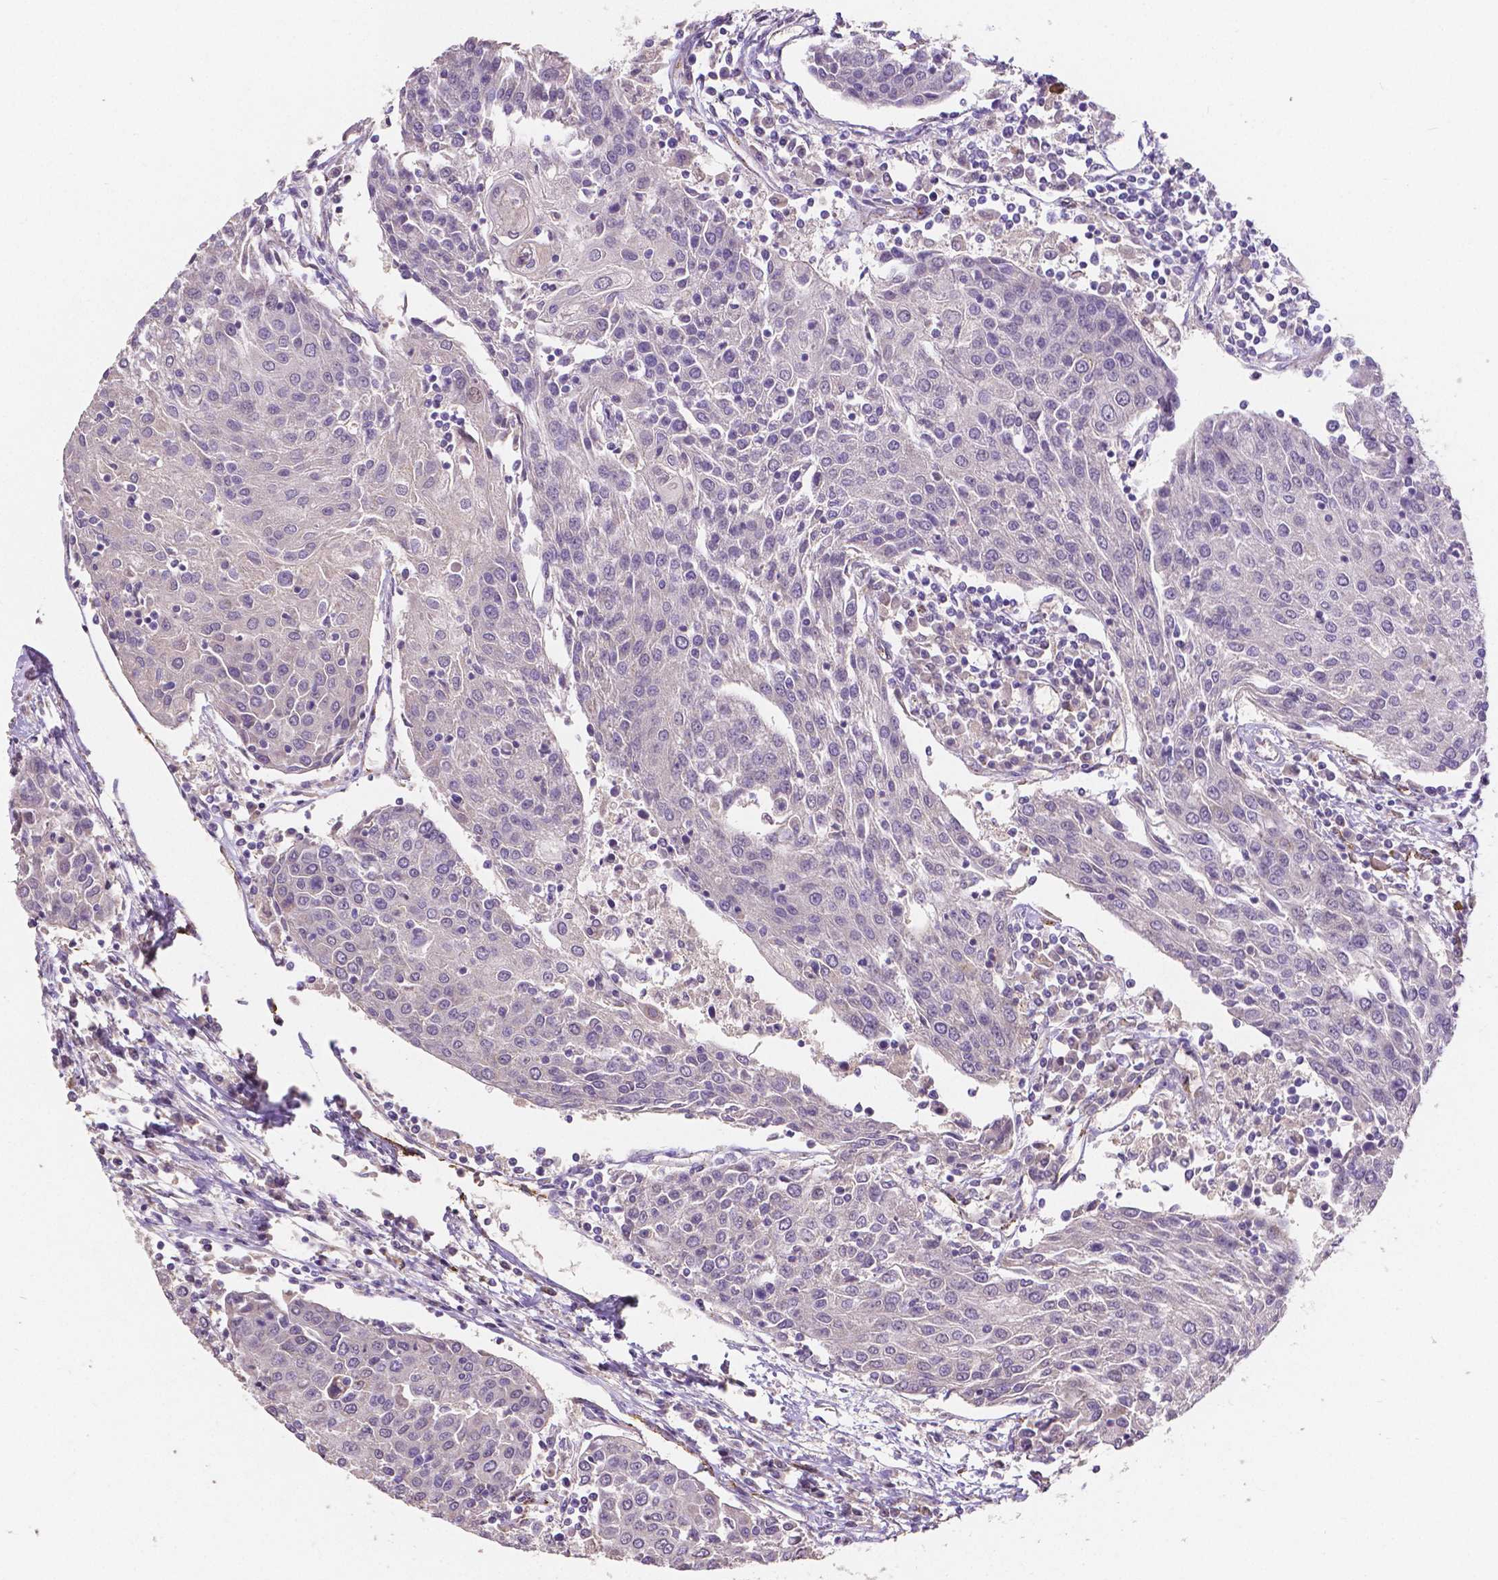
{"staining": {"intensity": "negative", "quantity": "none", "location": "none"}, "tissue": "urothelial cancer", "cell_type": "Tumor cells", "image_type": "cancer", "snomed": [{"axis": "morphology", "description": "Urothelial carcinoma, High grade"}, {"axis": "topography", "description": "Urinary bladder"}], "caption": "Tumor cells are negative for brown protein staining in urothelial cancer. (DAB (3,3'-diaminobenzidine) IHC with hematoxylin counter stain).", "gene": "ELAVL2", "patient": {"sex": "female", "age": 85}}